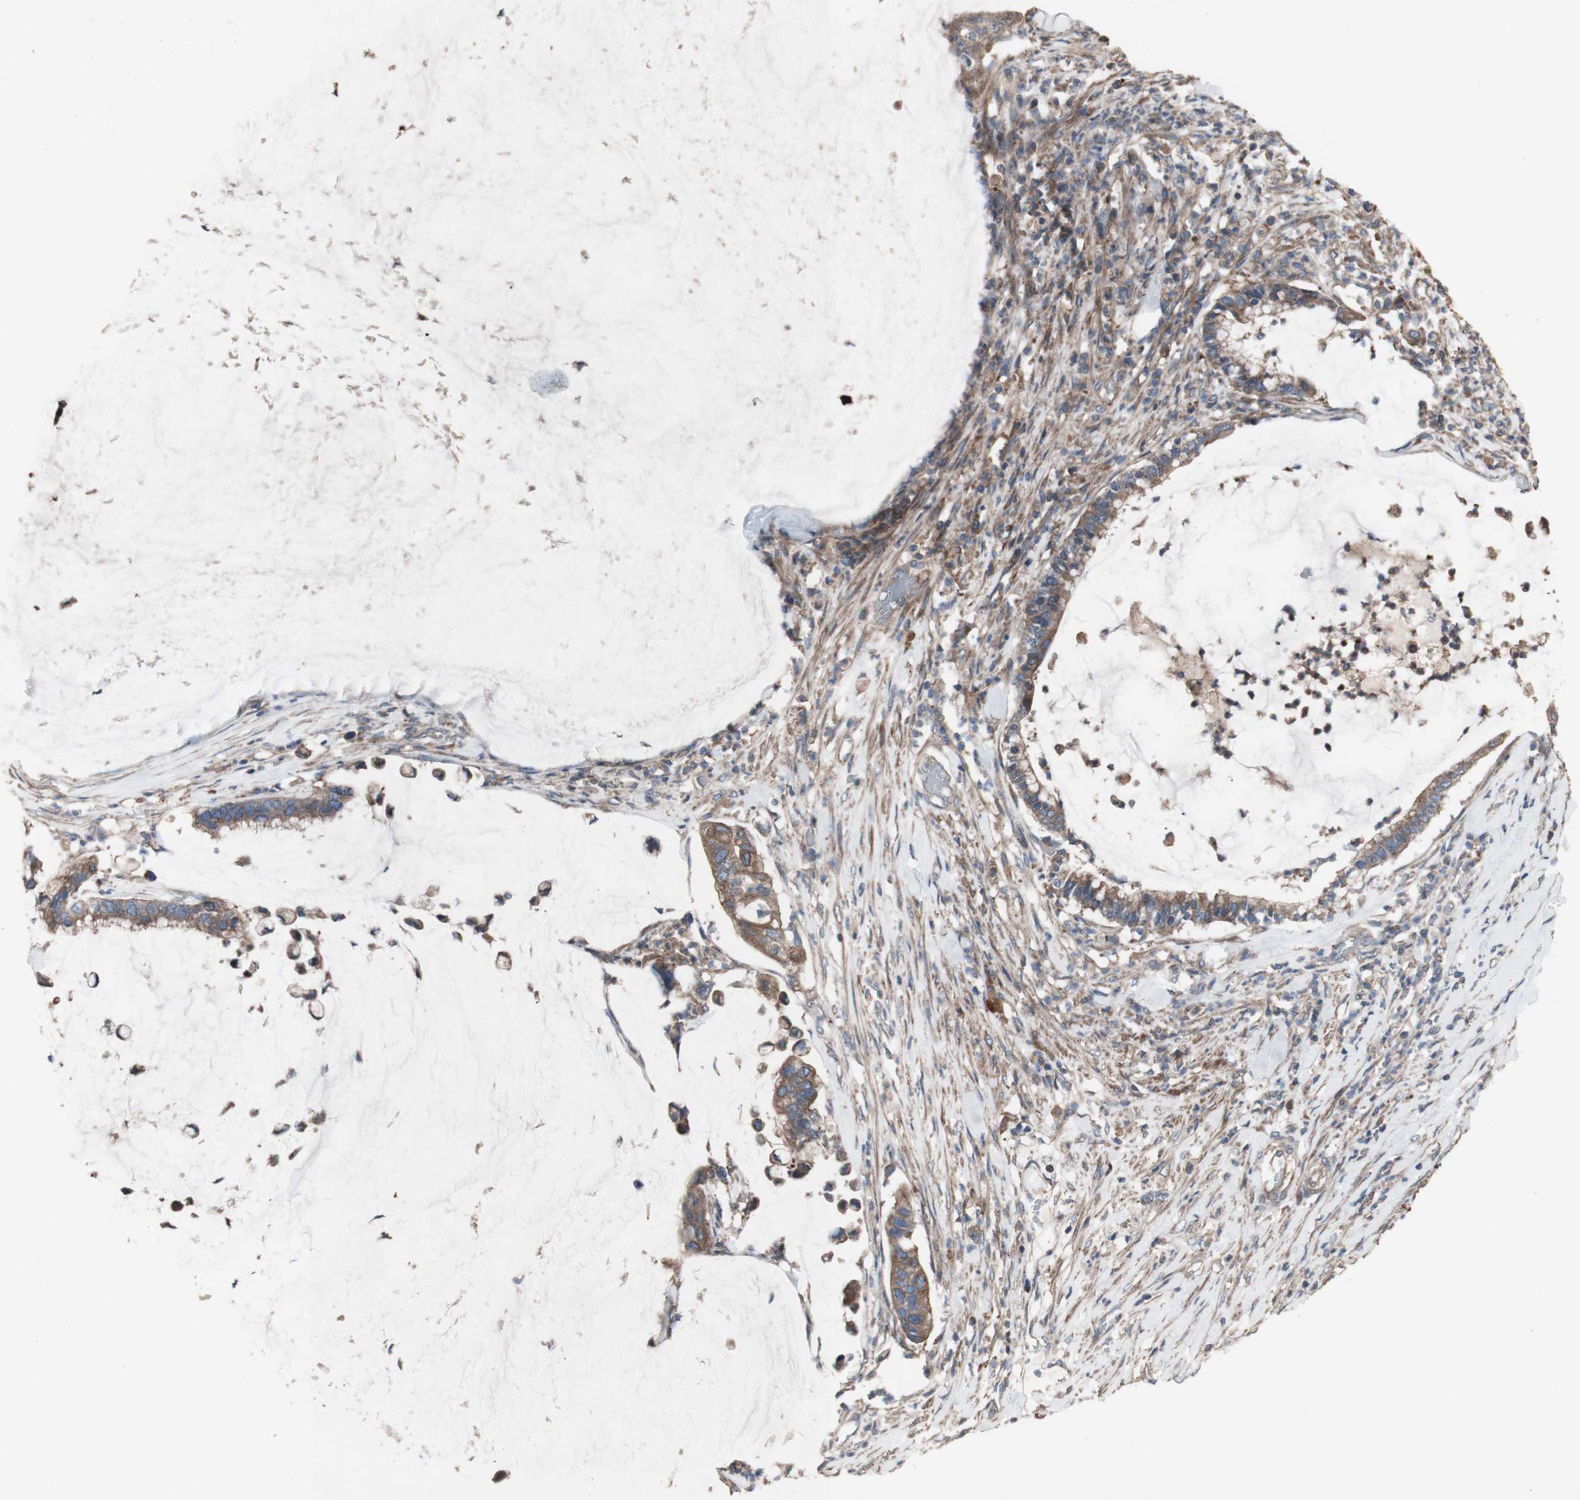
{"staining": {"intensity": "moderate", "quantity": ">75%", "location": "cytoplasmic/membranous"}, "tissue": "pancreatic cancer", "cell_type": "Tumor cells", "image_type": "cancer", "snomed": [{"axis": "morphology", "description": "Adenocarcinoma, NOS"}, {"axis": "topography", "description": "Pancreas"}], "caption": "A photomicrograph of human pancreatic cancer stained for a protein shows moderate cytoplasmic/membranous brown staining in tumor cells.", "gene": "COPB1", "patient": {"sex": "male", "age": 41}}